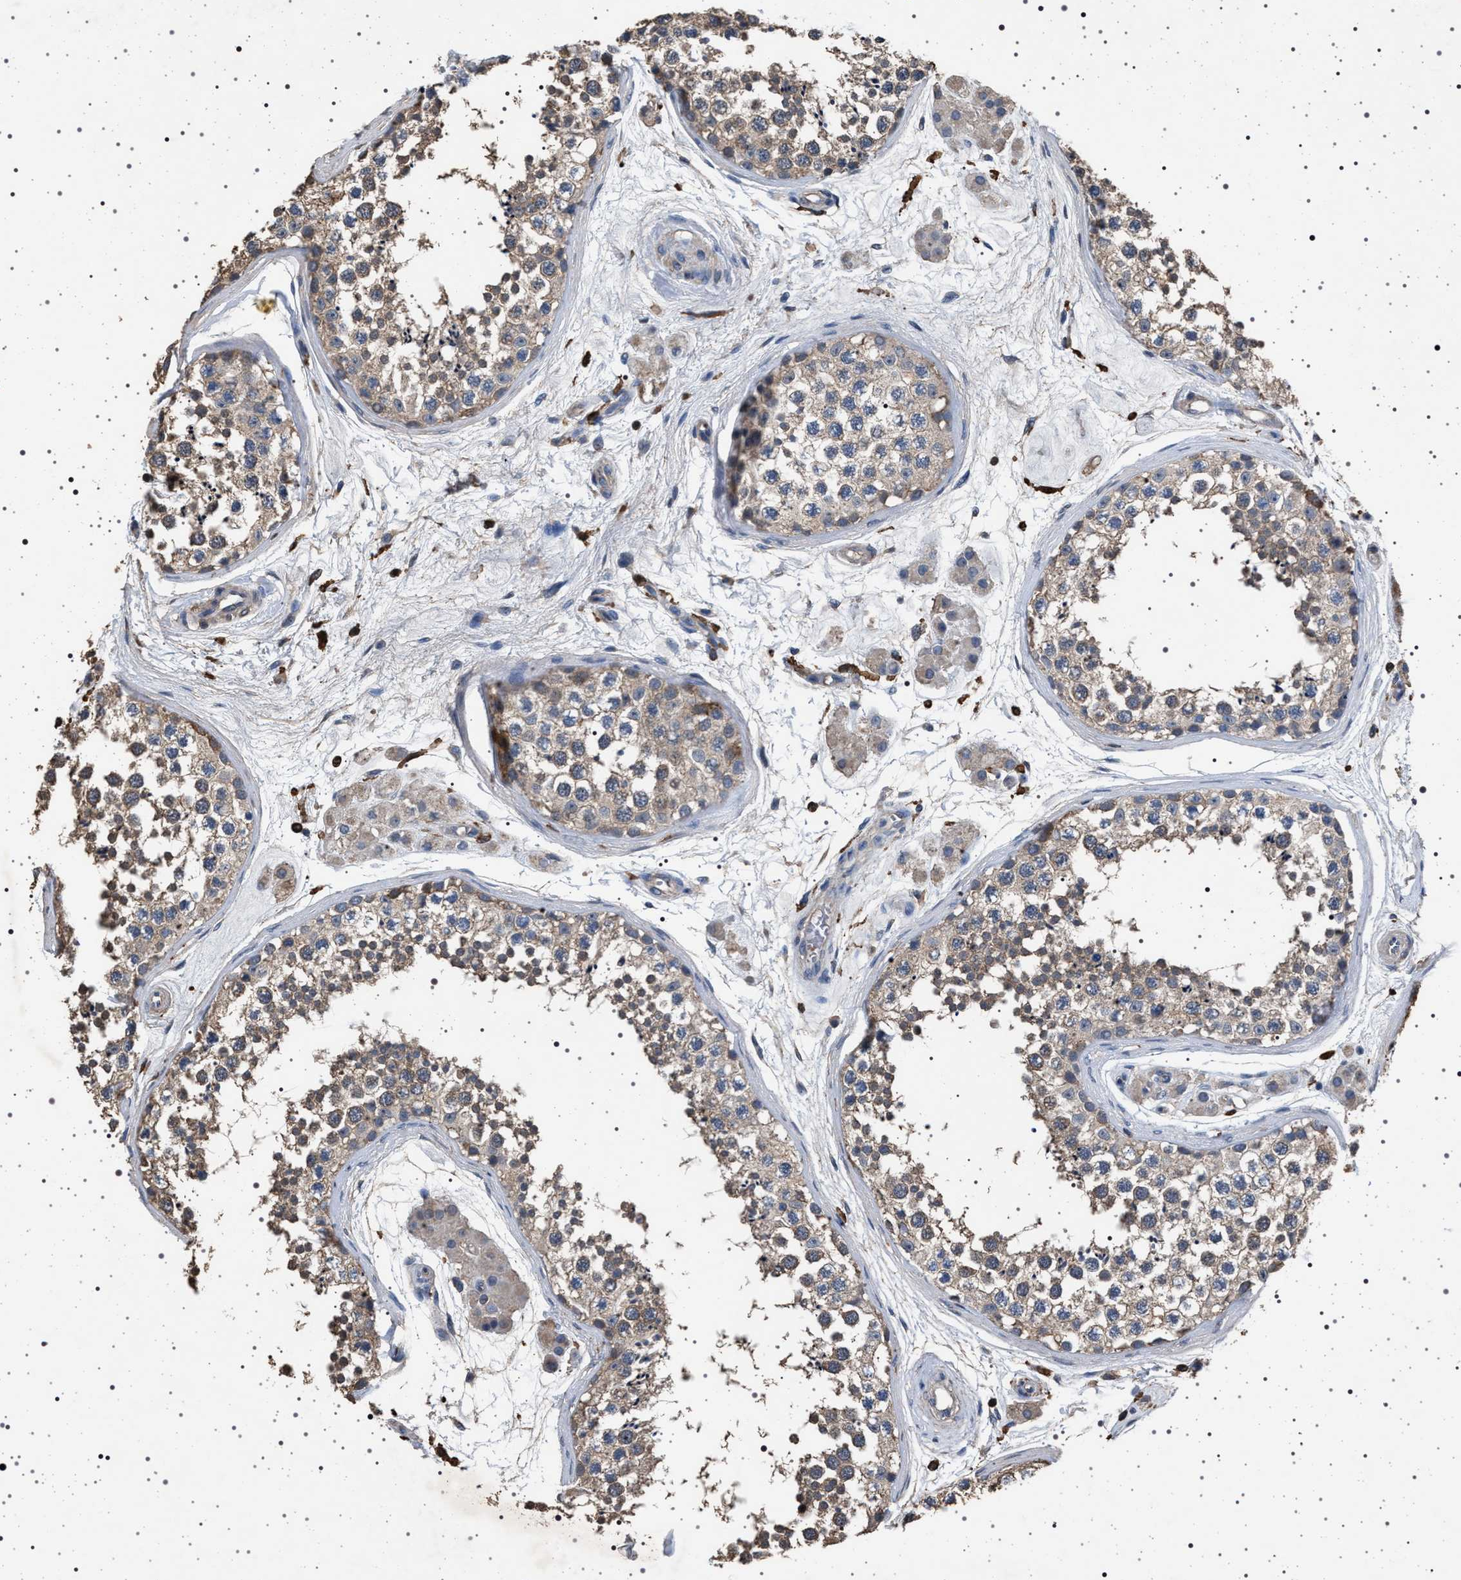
{"staining": {"intensity": "weak", "quantity": "25%-75%", "location": "cytoplasmic/membranous"}, "tissue": "testis", "cell_type": "Cells in seminiferous ducts", "image_type": "normal", "snomed": [{"axis": "morphology", "description": "Normal tissue, NOS"}, {"axis": "topography", "description": "Testis"}], "caption": "Immunohistochemical staining of benign testis reveals 25%-75% levels of weak cytoplasmic/membranous protein expression in about 25%-75% of cells in seminiferous ducts.", "gene": "SMAP2", "patient": {"sex": "male", "age": 56}}